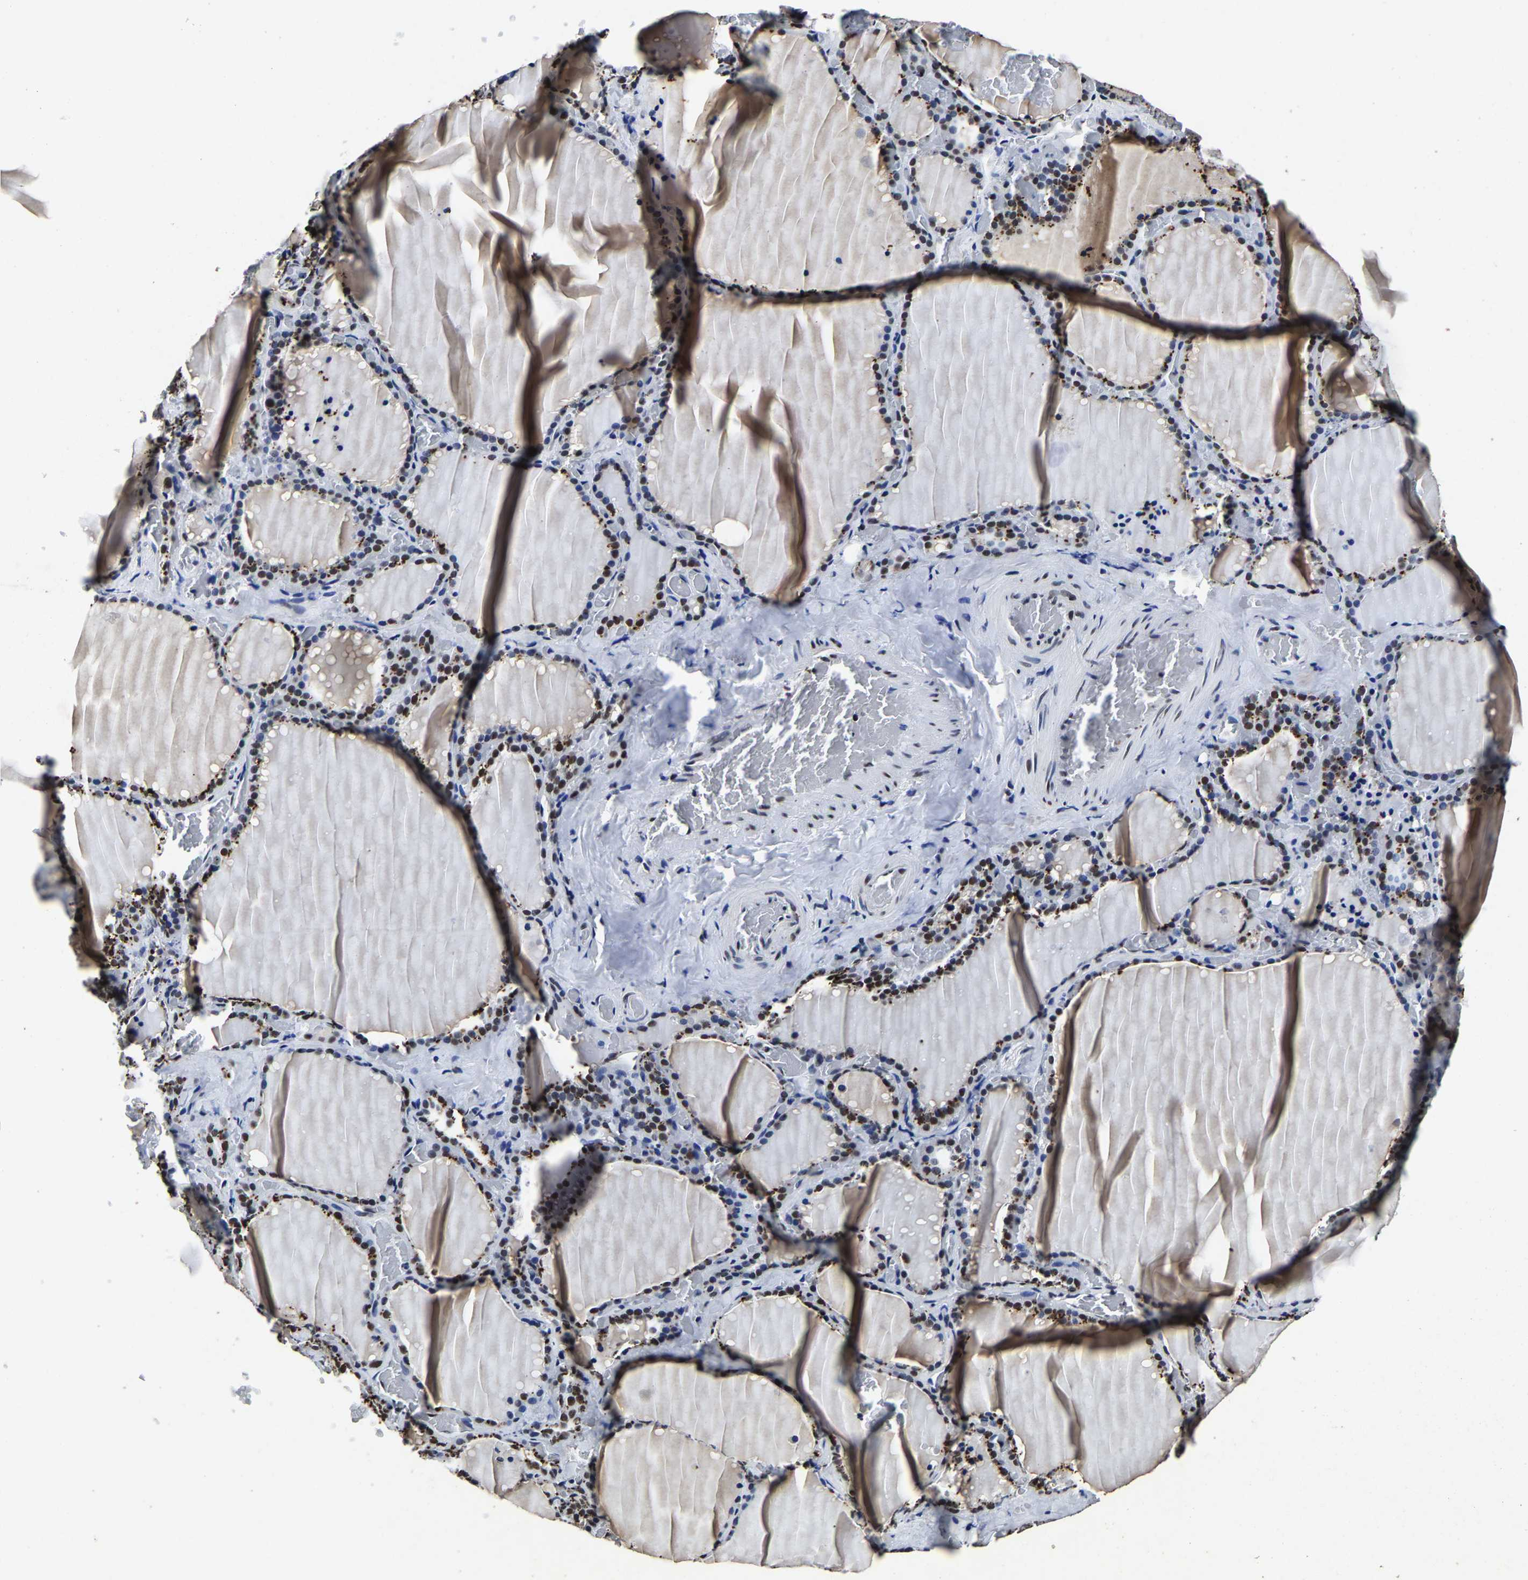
{"staining": {"intensity": "moderate", "quantity": ">75%", "location": "cytoplasmic/membranous,nuclear"}, "tissue": "thyroid gland", "cell_type": "Glandular cells", "image_type": "normal", "snomed": [{"axis": "morphology", "description": "Normal tissue, NOS"}, {"axis": "topography", "description": "Thyroid gland"}], "caption": "A medium amount of moderate cytoplasmic/membranous,nuclear expression is seen in approximately >75% of glandular cells in normal thyroid gland. (brown staining indicates protein expression, while blue staining denotes nuclei).", "gene": "RBM45", "patient": {"sex": "female", "age": 22}}